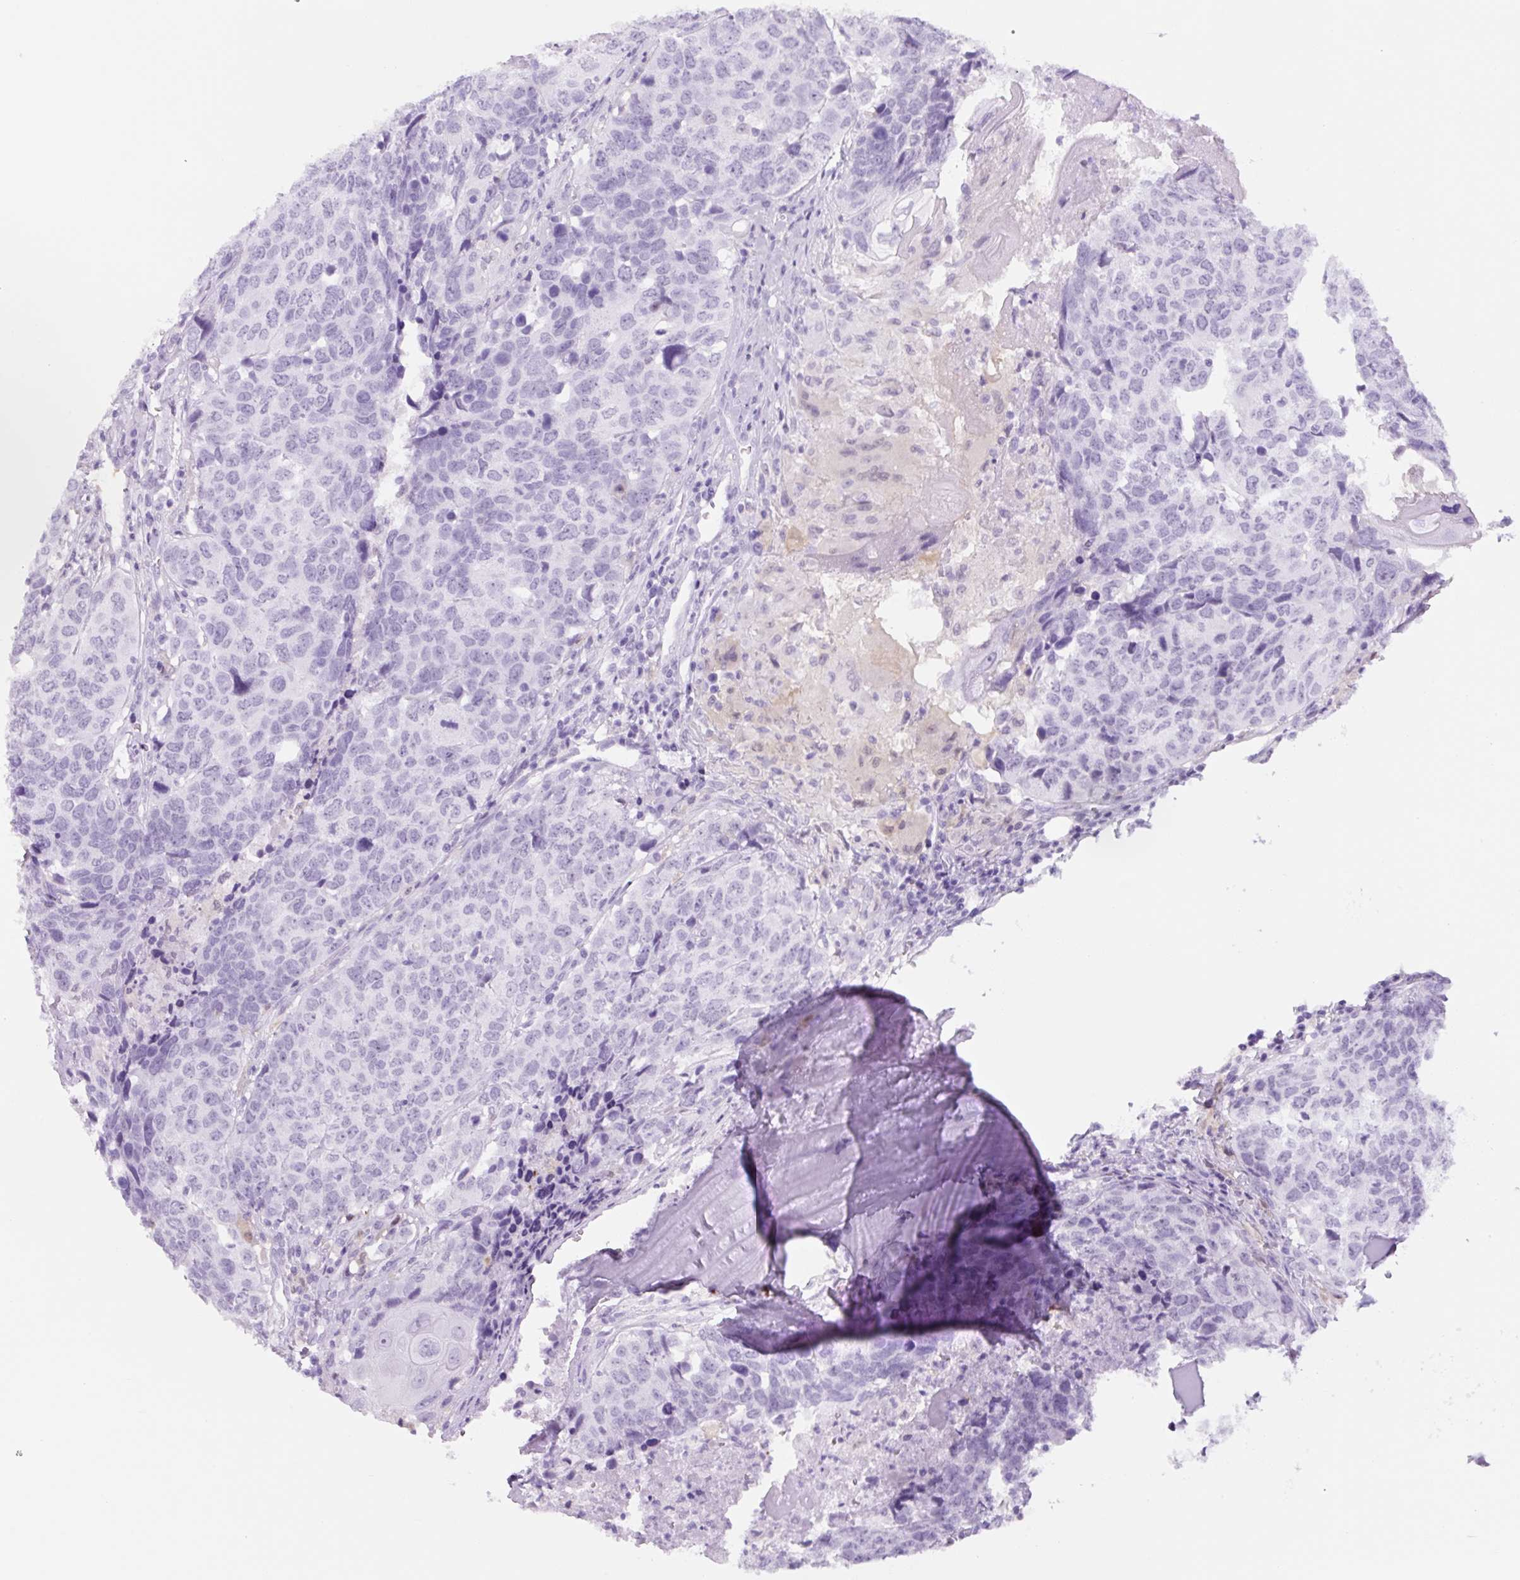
{"staining": {"intensity": "negative", "quantity": "none", "location": "none"}, "tissue": "head and neck cancer", "cell_type": "Tumor cells", "image_type": "cancer", "snomed": [{"axis": "morphology", "description": "Normal tissue, NOS"}, {"axis": "morphology", "description": "Squamous cell carcinoma, NOS"}, {"axis": "topography", "description": "Skeletal muscle"}, {"axis": "topography", "description": "Vascular tissue"}, {"axis": "topography", "description": "Peripheral nerve tissue"}, {"axis": "topography", "description": "Head-Neck"}], "caption": "Tumor cells show no significant expression in head and neck squamous cell carcinoma.", "gene": "TNFRSF8", "patient": {"sex": "male", "age": 66}}